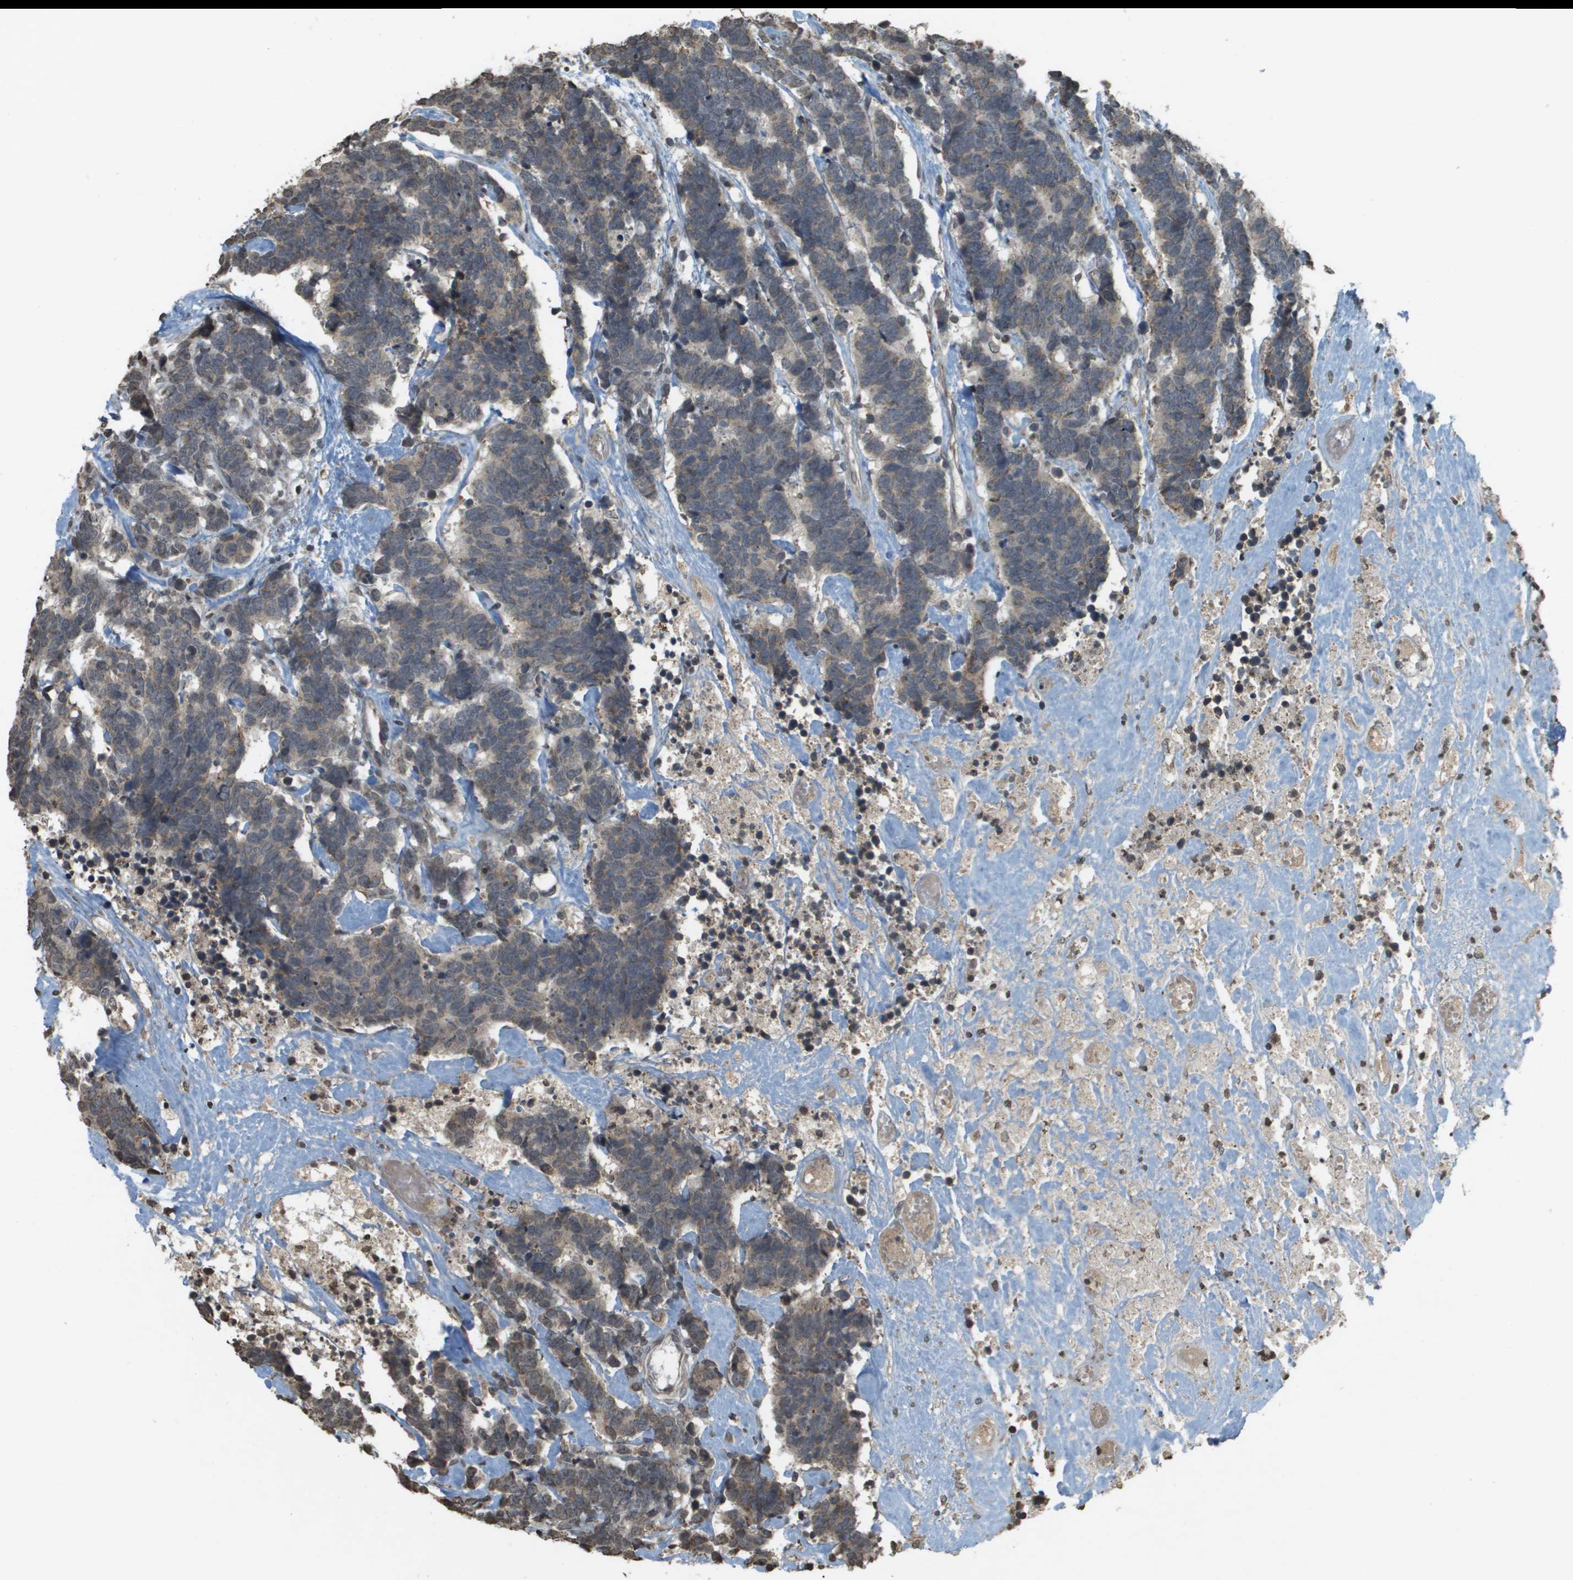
{"staining": {"intensity": "weak", "quantity": ">75%", "location": "cytoplasmic/membranous"}, "tissue": "carcinoid", "cell_type": "Tumor cells", "image_type": "cancer", "snomed": [{"axis": "morphology", "description": "Carcinoma, NOS"}, {"axis": "morphology", "description": "Carcinoid, malignant, NOS"}, {"axis": "topography", "description": "Urinary bladder"}], "caption": "Malignant carcinoid tissue reveals weak cytoplasmic/membranous expression in about >75% of tumor cells The staining is performed using DAB (3,3'-diaminobenzidine) brown chromogen to label protein expression. The nuclei are counter-stained blue using hematoxylin.", "gene": "RAB21", "patient": {"sex": "male", "age": 57}}